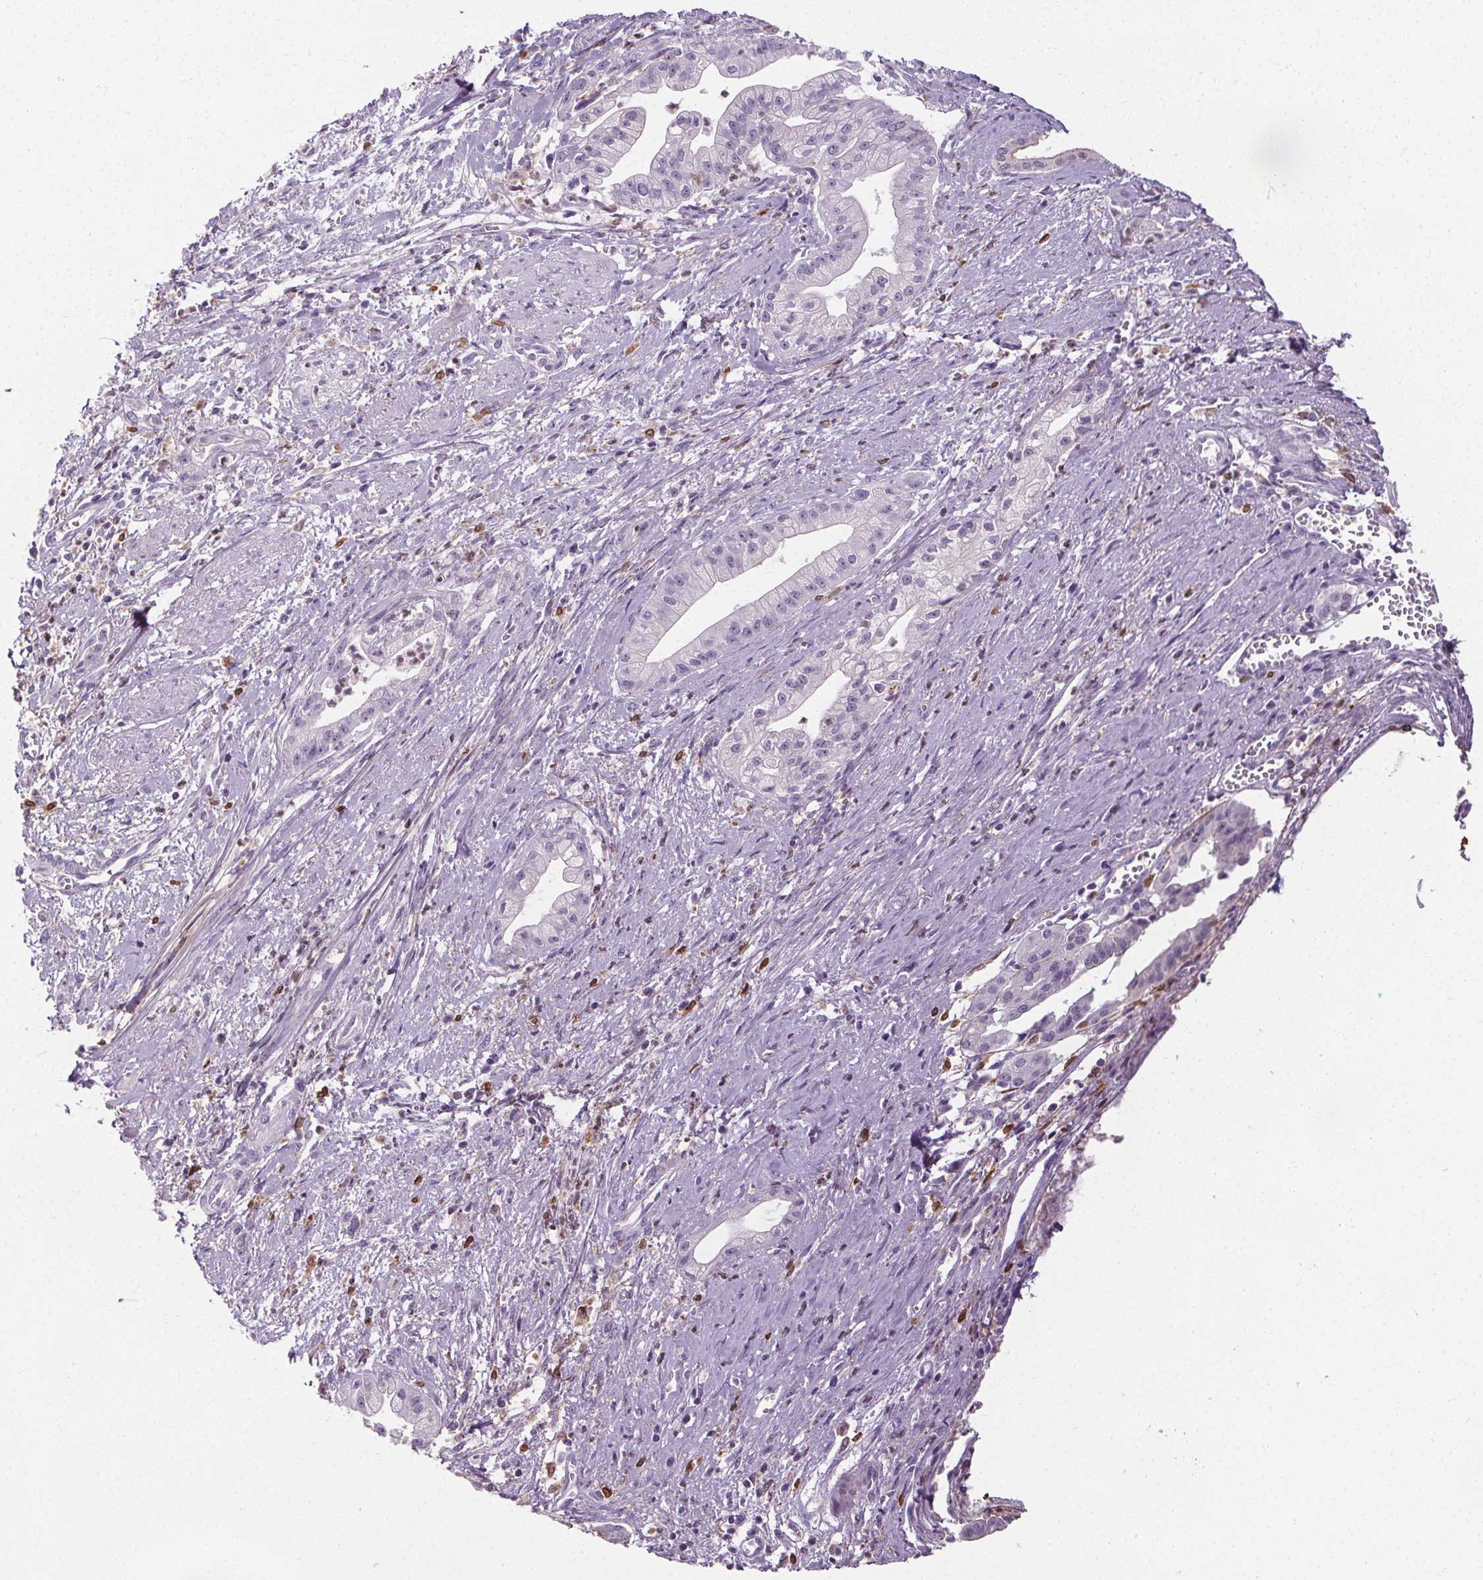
{"staining": {"intensity": "negative", "quantity": "none", "location": "none"}, "tissue": "pancreatic cancer", "cell_type": "Tumor cells", "image_type": "cancer", "snomed": [{"axis": "morphology", "description": "Normal tissue, NOS"}, {"axis": "morphology", "description": "Adenocarcinoma, NOS"}, {"axis": "topography", "description": "Lymph node"}, {"axis": "topography", "description": "Pancreas"}], "caption": "Adenocarcinoma (pancreatic) stained for a protein using IHC exhibits no staining tumor cells.", "gene": "TMEM240", "patient": {"sex": "female", "age": 58}}